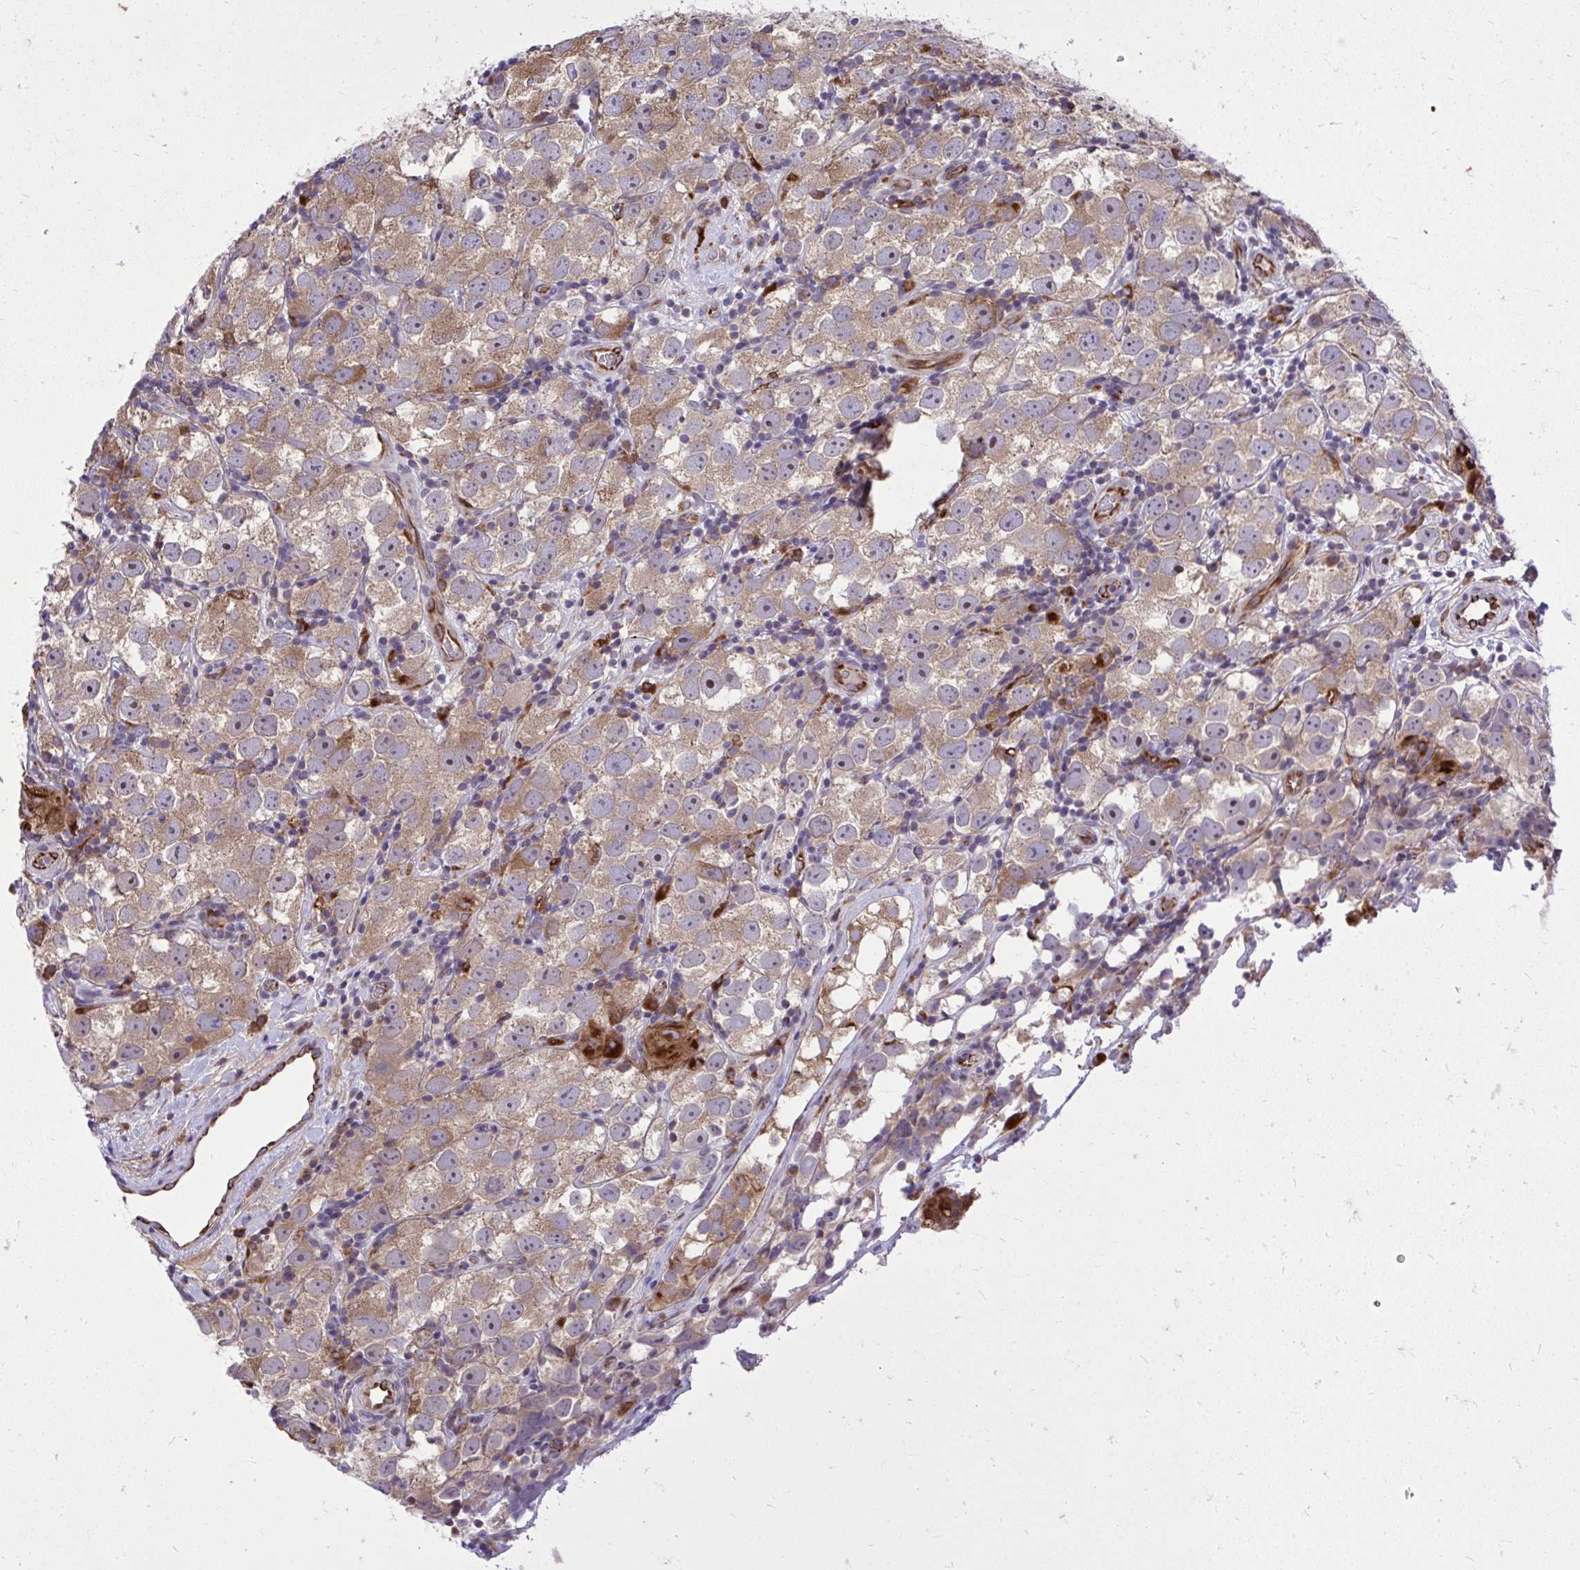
{"staining": {"intensity": "weak", "quantity": ">75%", "location": "cytoplasmic/membranous"}, "tissue": "testis cancer", "cell_type": "Tumor cells", "image_type": "cancer", "snomed": [{"axis": "morphology", "description": "Seminoma, NOS"}, {"axis": "topography", "description": "Testis"}], "caption": "Immunohistochemistry (DAB (3,3'-diaminobenzidine)) staining of seminoma (testis) shows weak cytoplasmic/membranous protein positivity in approximately >75% of tumor cells.", "gene": "PAIP2", "patient": {"sex": "male", "age": 26}}